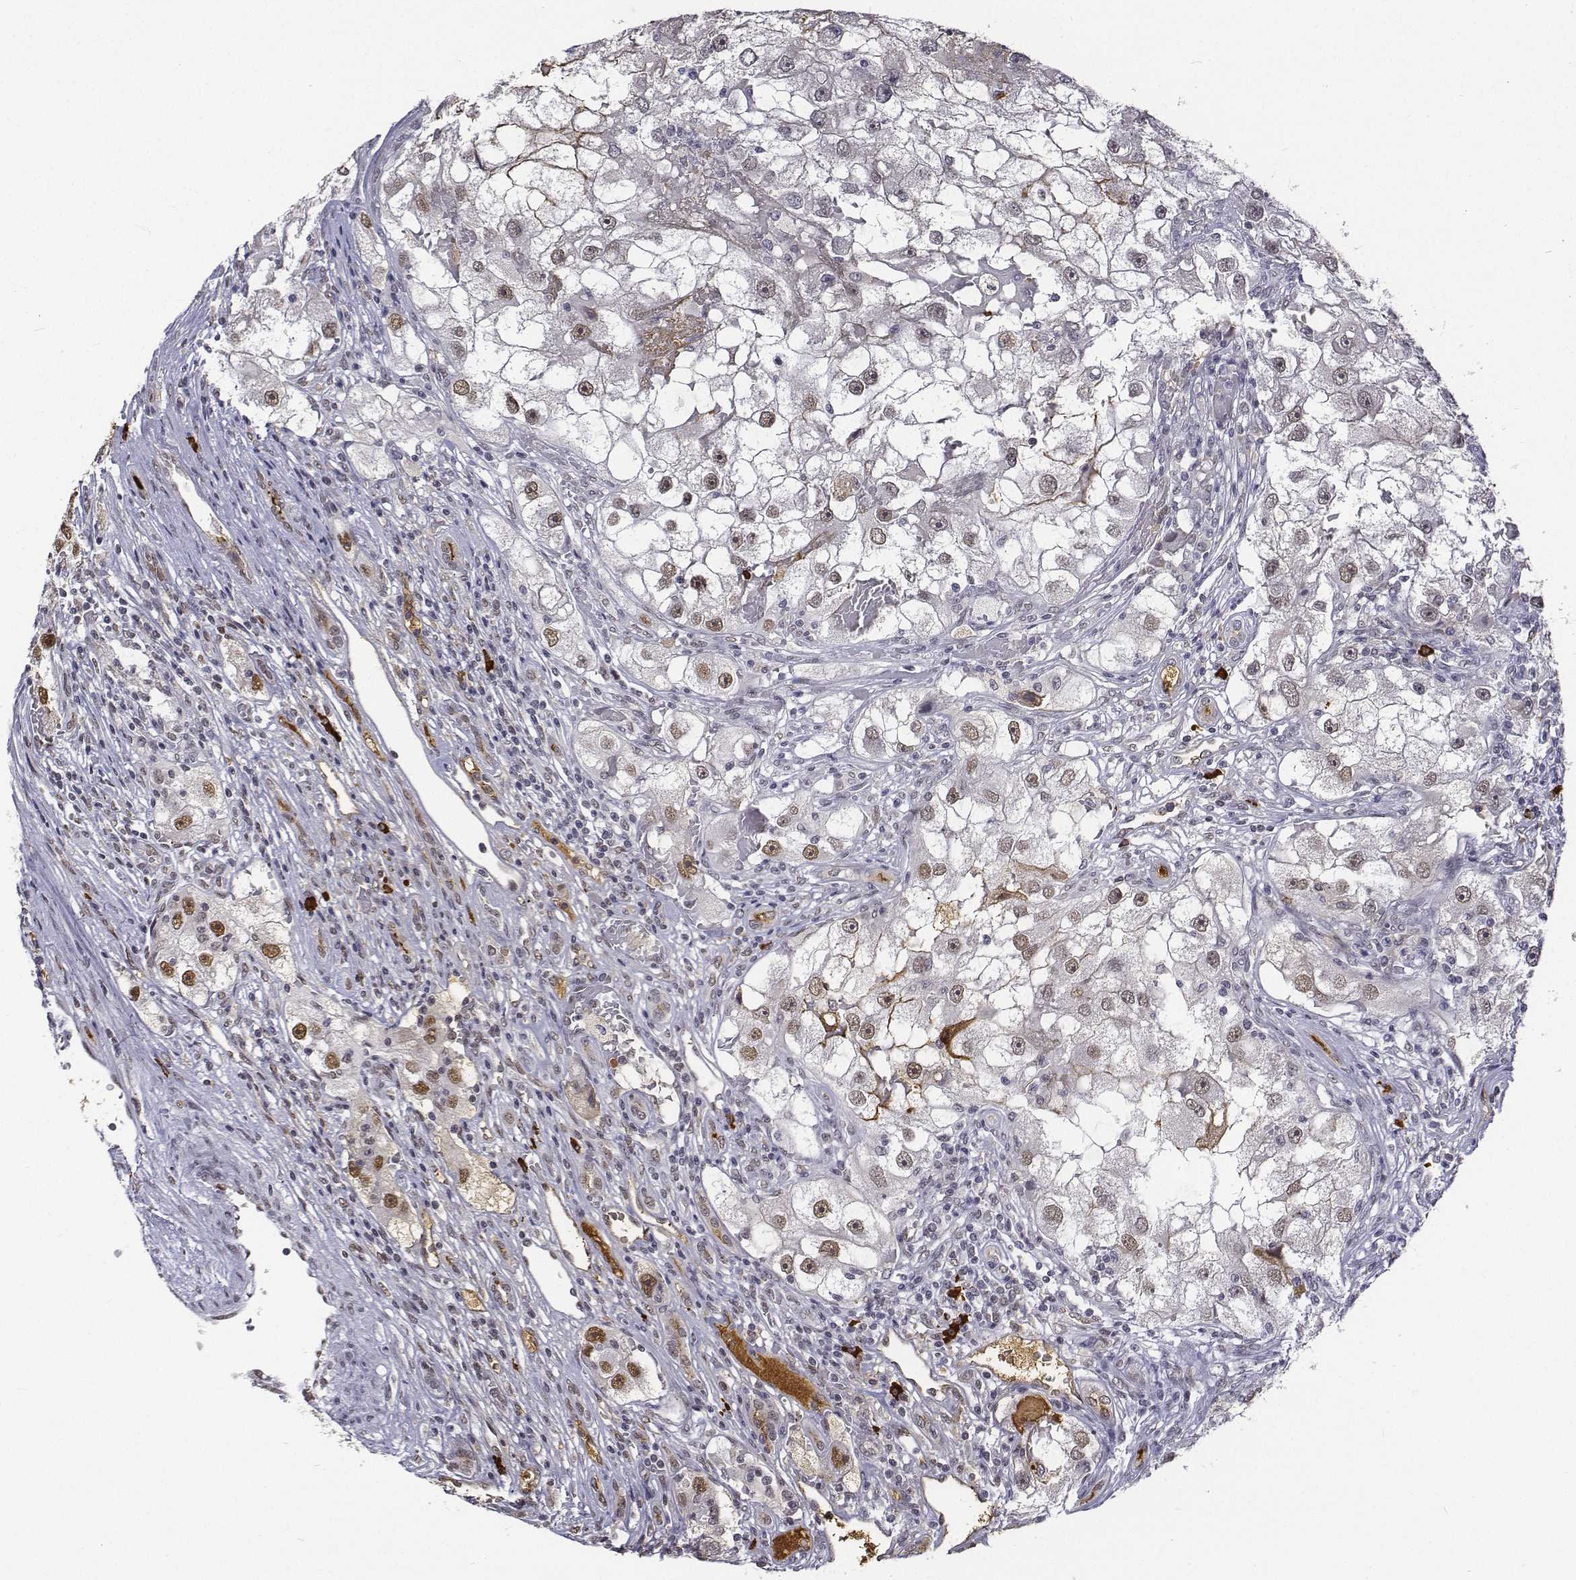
{"staining": {"intensity": "moderate", "quantity": ">75%", "location": "nuclear"}, "tissue": "renal cancer", "cell_type": "Tumor cells", "image_type": "cancer", "snomed": [{"axis": "morphology", "description": "Adenocarcinoma, NOS"}, {"axis": "topography", "description": "Kidney"}], "caption": "Human renal cancer (adenocarcinoma) stained with a protein marker reveals moderate staining in tumor cells.", "gene": "ATRX", "patient": {"sex": "male", "age": 63}}